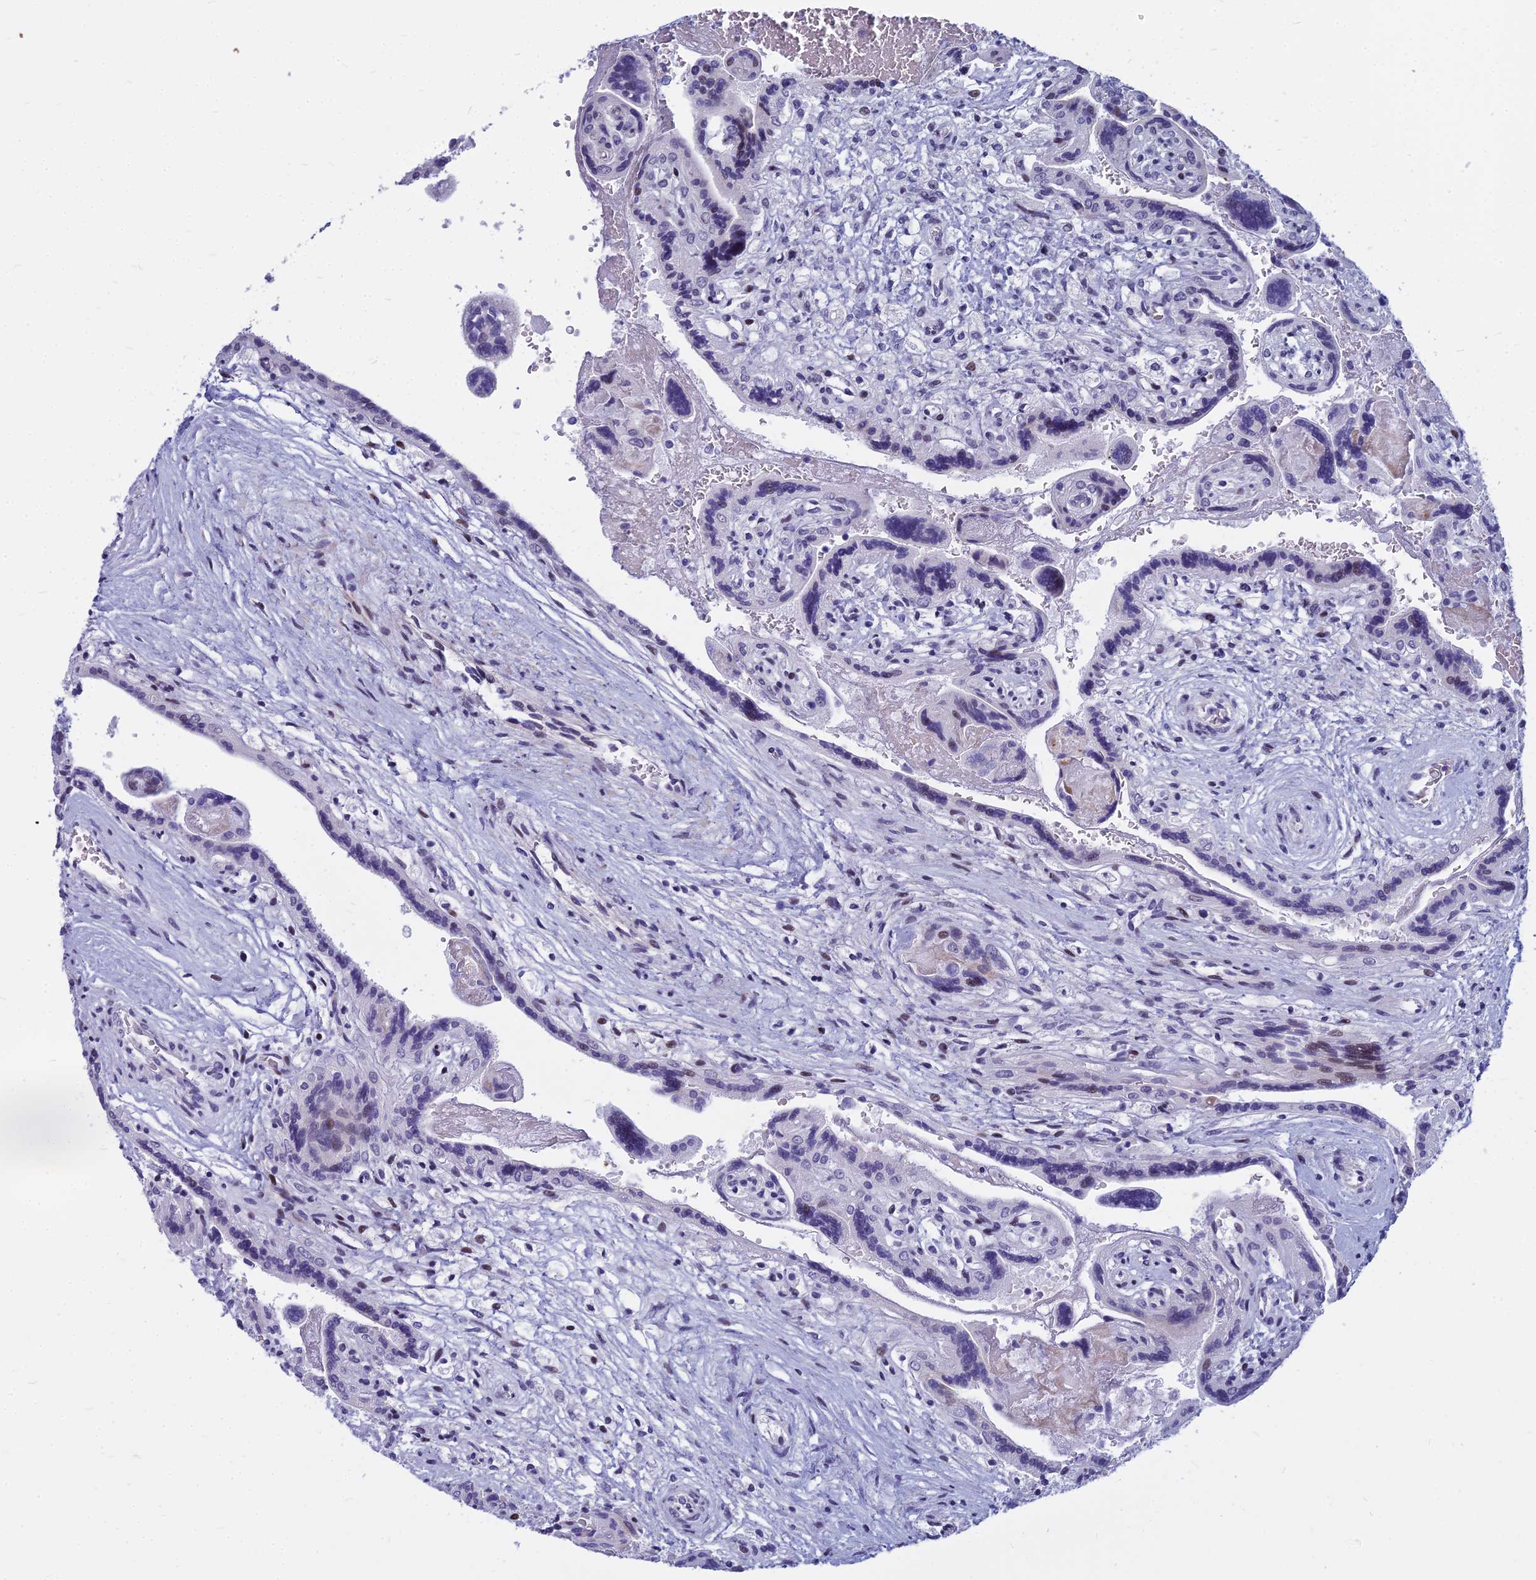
{"staining": {"intensity": "negative", "quantity": "none", "location": "none"}, "tissue": "placenta", "cell_type": "Decidual cells", "image_type": "normal", "snomed": [{"axis": "morphology", "description": "Normal tissue, NOS"}, {"axis": "topography", "description": "Placenta"}], "caption": "The photomicrograph shows no significant positivity in decidual cells of placenta.", "gene": "MYBPC2", "patient": {"sex": "female", "age": 37}}